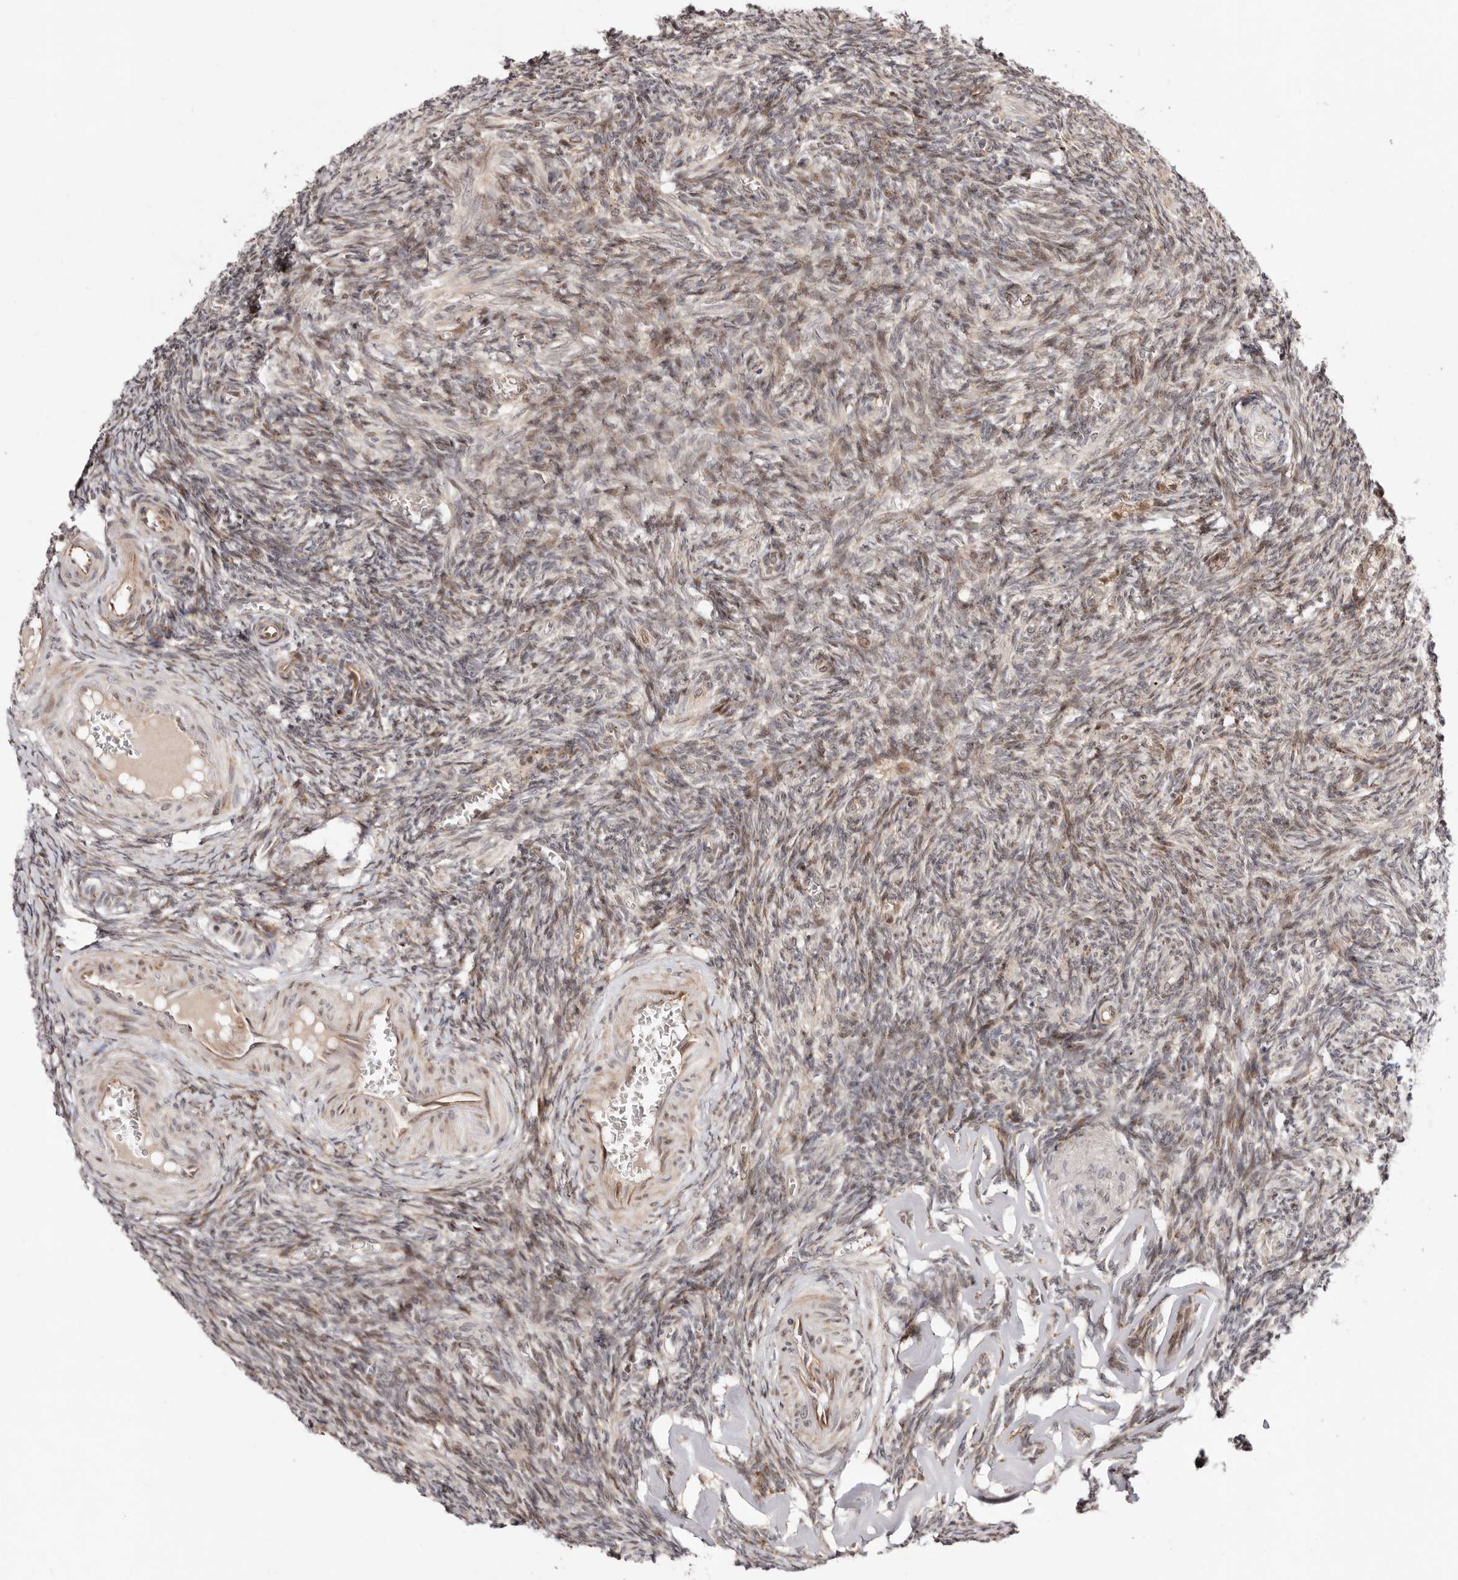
{"staining": {"intensity": "weak", "quantity": "25%-75%", "location": "nuclear"}, "tissue": "ovary", "cell_type": "Ovarian stroma cells", "image_type": "normal", "snomed": [{"axis": "morphology", "description": "Normal tissue, NOS"}, {"axis": "topography", "description": "Ovary"}], "caption": "About 25%-75% of ovarian stroma cells in benign ovary show weak nuclear protein expression as visualized by brown immunohistochemical staining.", "gene": "BCL2L15", "patient": {"sex": "female", "age": 27}}